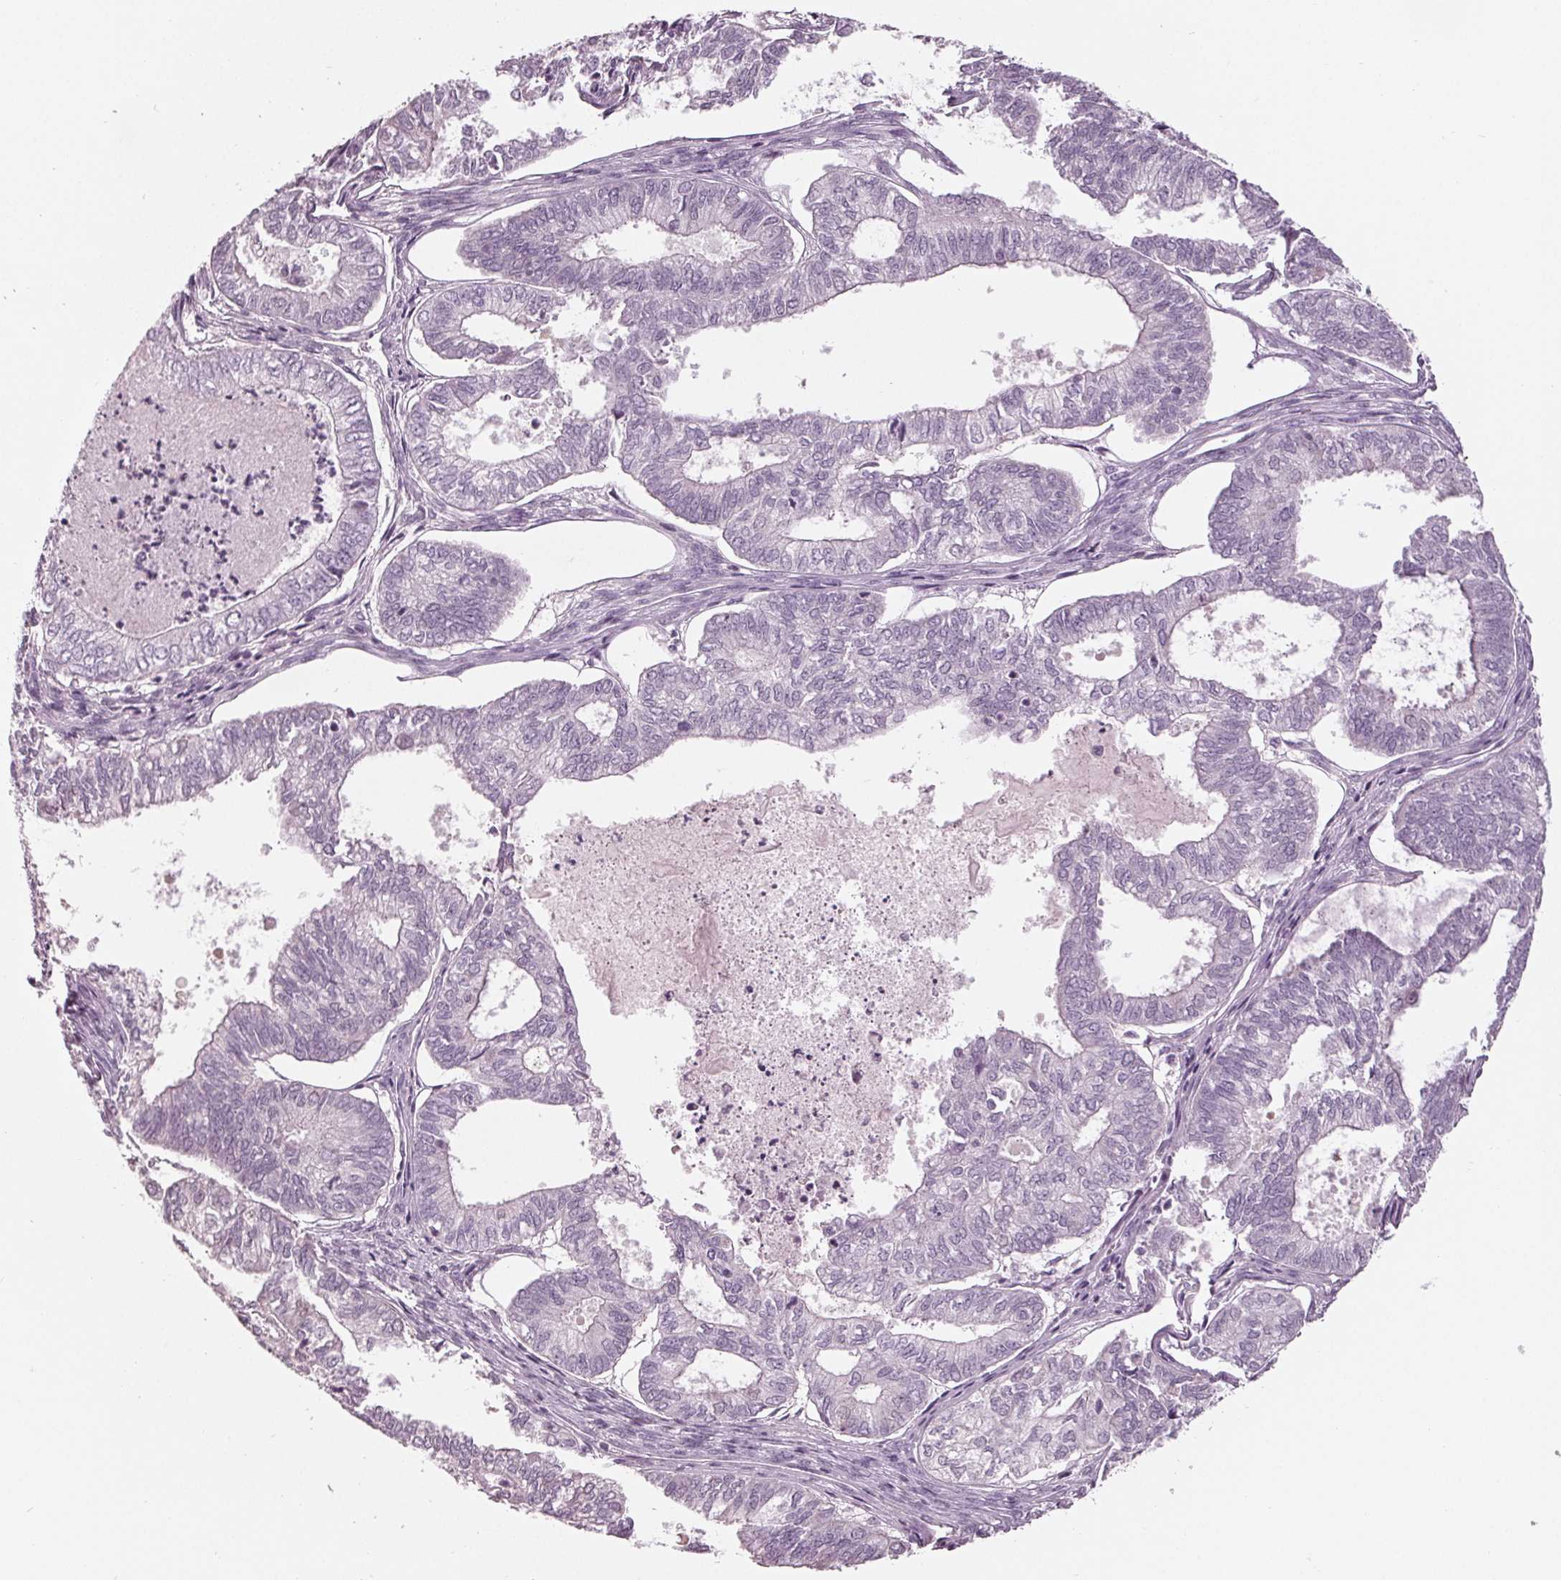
{"staining": {"intensity": "negative", "quantity": "none", "location": "none"}, "tissue": "ovarian cancer", "cell_type": "Tumor cells", "image_type": "cancer", "snomed": [{"axis": "morphology", "description": "Carcinoma, endometroid"}, {"axis": "topography", "description": "Ovary"}], "caption": "High power microscopy histopathology image of an IHC histopathology image of ovarian cancer, revealing no significant expression in tumor cells. (Immunohistochemistry, brightfield microscopy, high magnification).", "gene": "TNNC2", "patient": {"sex": "female", "age": 64}}